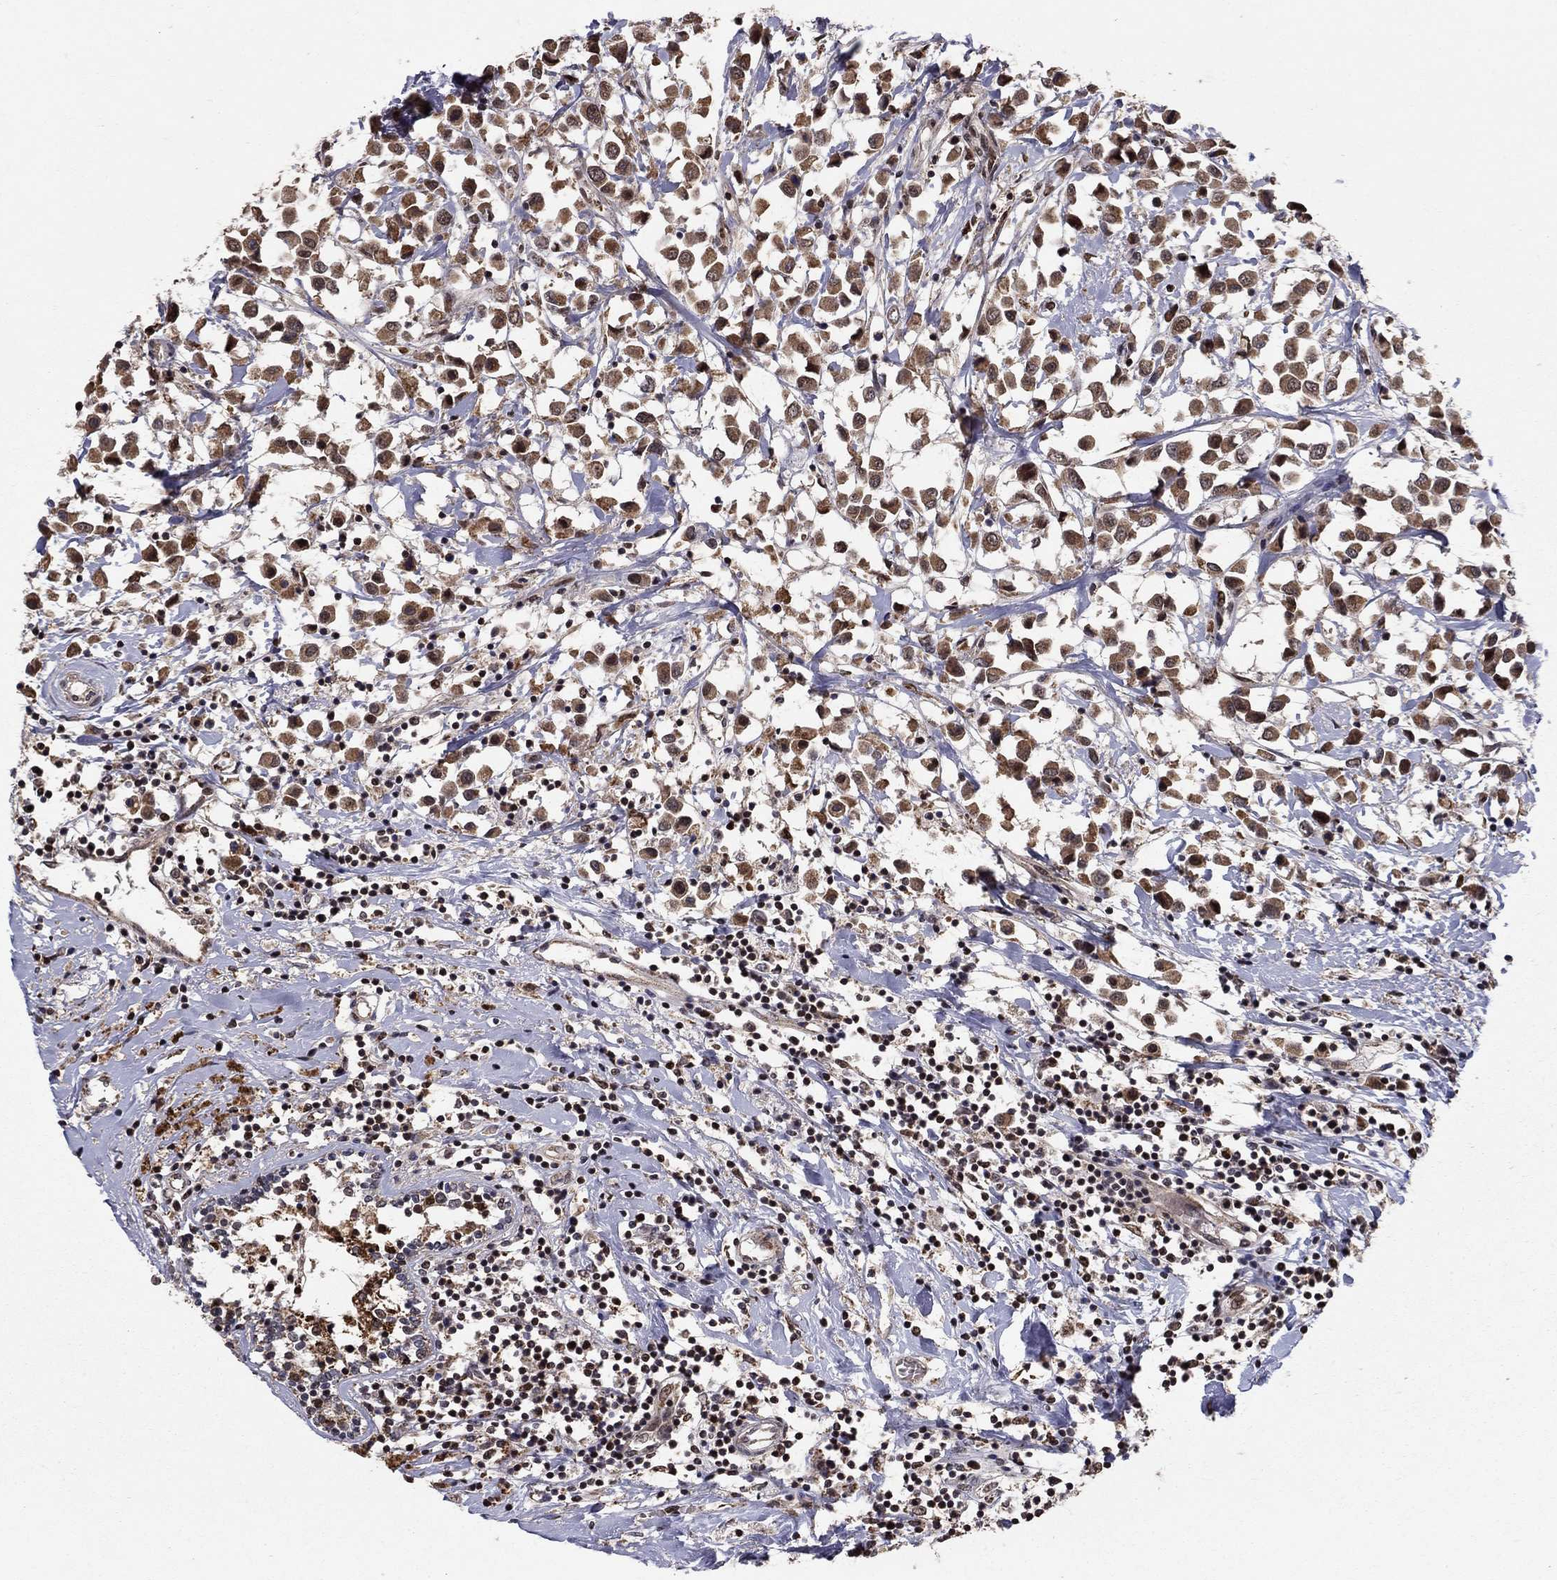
{"staining": {"intensity": "moderate", "quantity": ">75%", "location": "cytoplasmic/membranous"}, "tissue": "breast cancer", "cell_type": "Tumor cells", "image_type": "cancer", "snomed": [{"axis": "morphology", "description": "Duct carcinoma"}, {"axis": "topography", "description": "Breast"}], "caption": "Immunohistochemistry (IHC) photomicrograph of neoplastic tissue: breast cancer (invasive ductal carcinoma) stained using immunohistochemistry displays medium levels of moderate protein expression localized specifically in the cytoplasmic/membranous of tumor cells, appearing as a cytoplasmic/membranous brown color.", "gene": "ACOT13", "patient": {"sex": "female", "age": 61}}